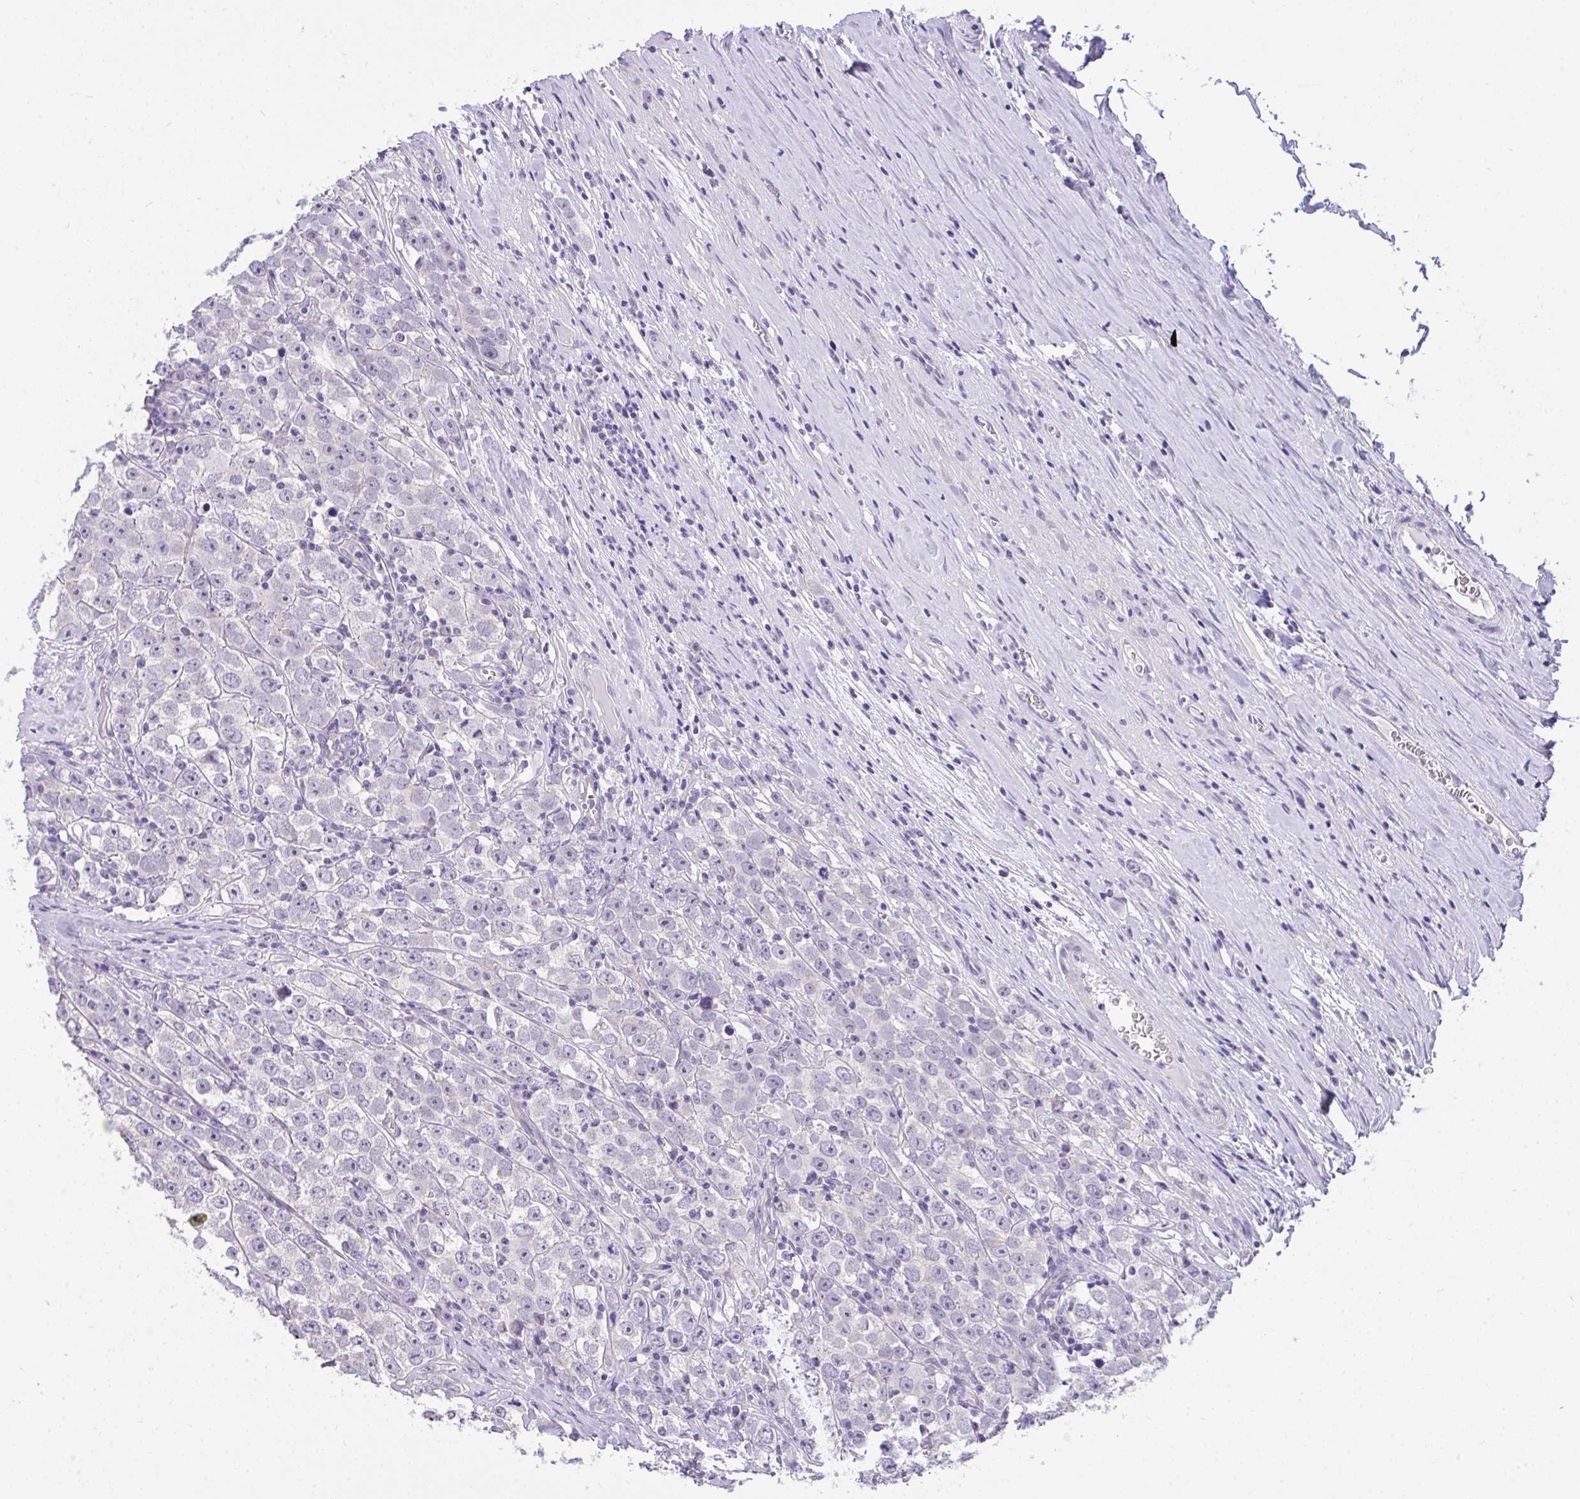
{"staining": {"intensity": "negative", "quantity": "none", "location": "none"}, "tissue": "testis cancer", "cell_type": "Tumor cells", "image_type": "cancer", "snomed": [{"axis": "morphology", "description": "Seminoma, NOS"}, {"axis": "morphology", "description": "Carcinoma, Embryonal, NOS"}, {"axis": "topography", "description": "Testis"}], "caption": "This is a image of IHC staining of testis cancer, which shows no expression in tumor cells. Nuclei are stained in blue.", "gene": "VGLL3", "patient": {"sex": "male", "age": 52}}